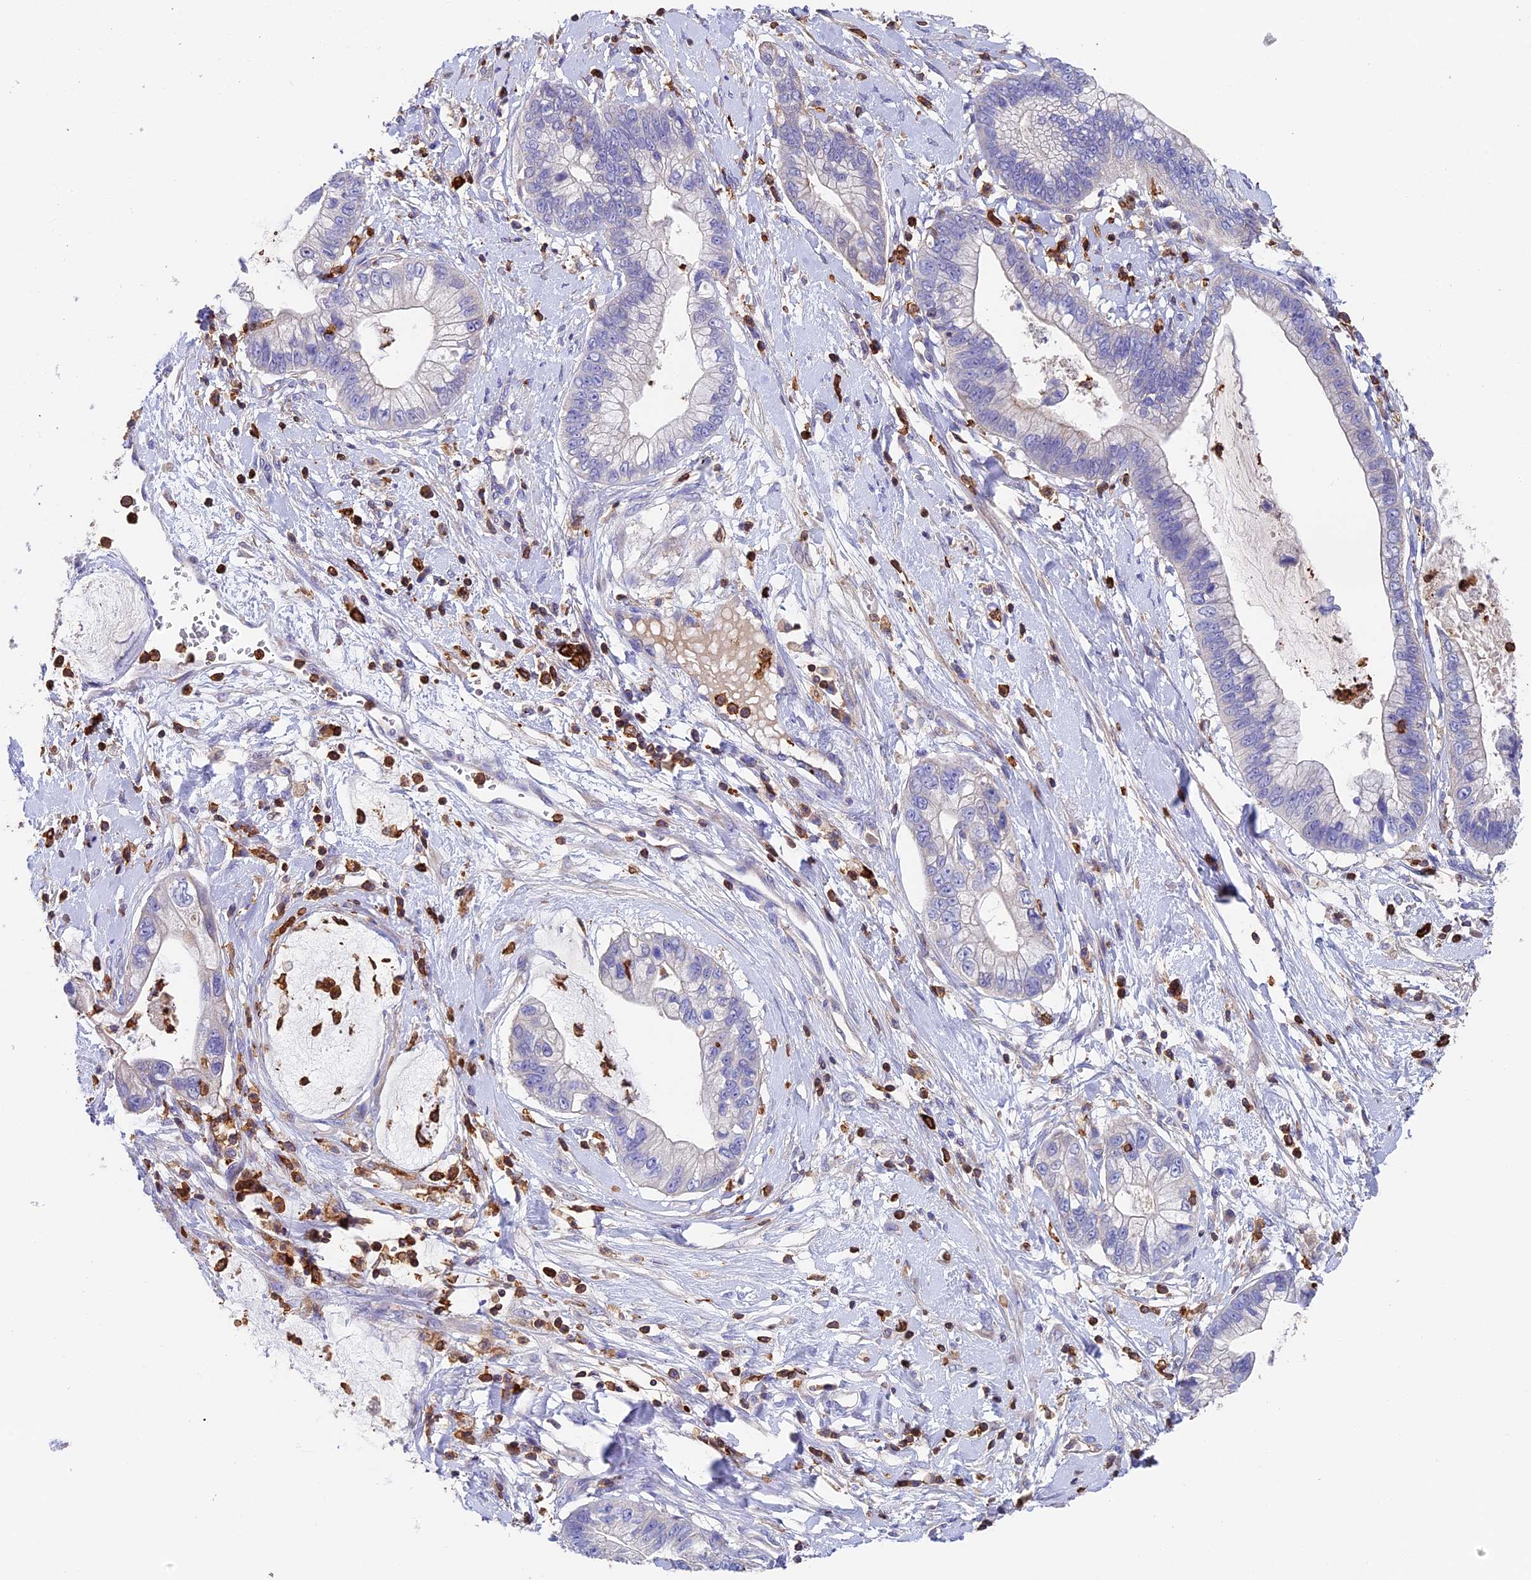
{"staining": {"intensity": "negative", "quantity": "none", "location": "none"}, "tissue": "cervical cancer", "cell_type": "Tumor cells", "image_type": "cancer", "snomed": [{"axis": "morphology", "description": "Adenocarcinoma, NOS"}, {"axis": "topography", "description": "Cervix"}], "caption": "A photomicrograph of human cervical cancer (adenocarcinoma) is negative for staining in tumor cells. (DAB (3,3'-diaminobenzidine) immunohistochemistry (IHC), high magnification).", "gene": "ADAT1", "patient": {"sex": "female", "age": 44}}